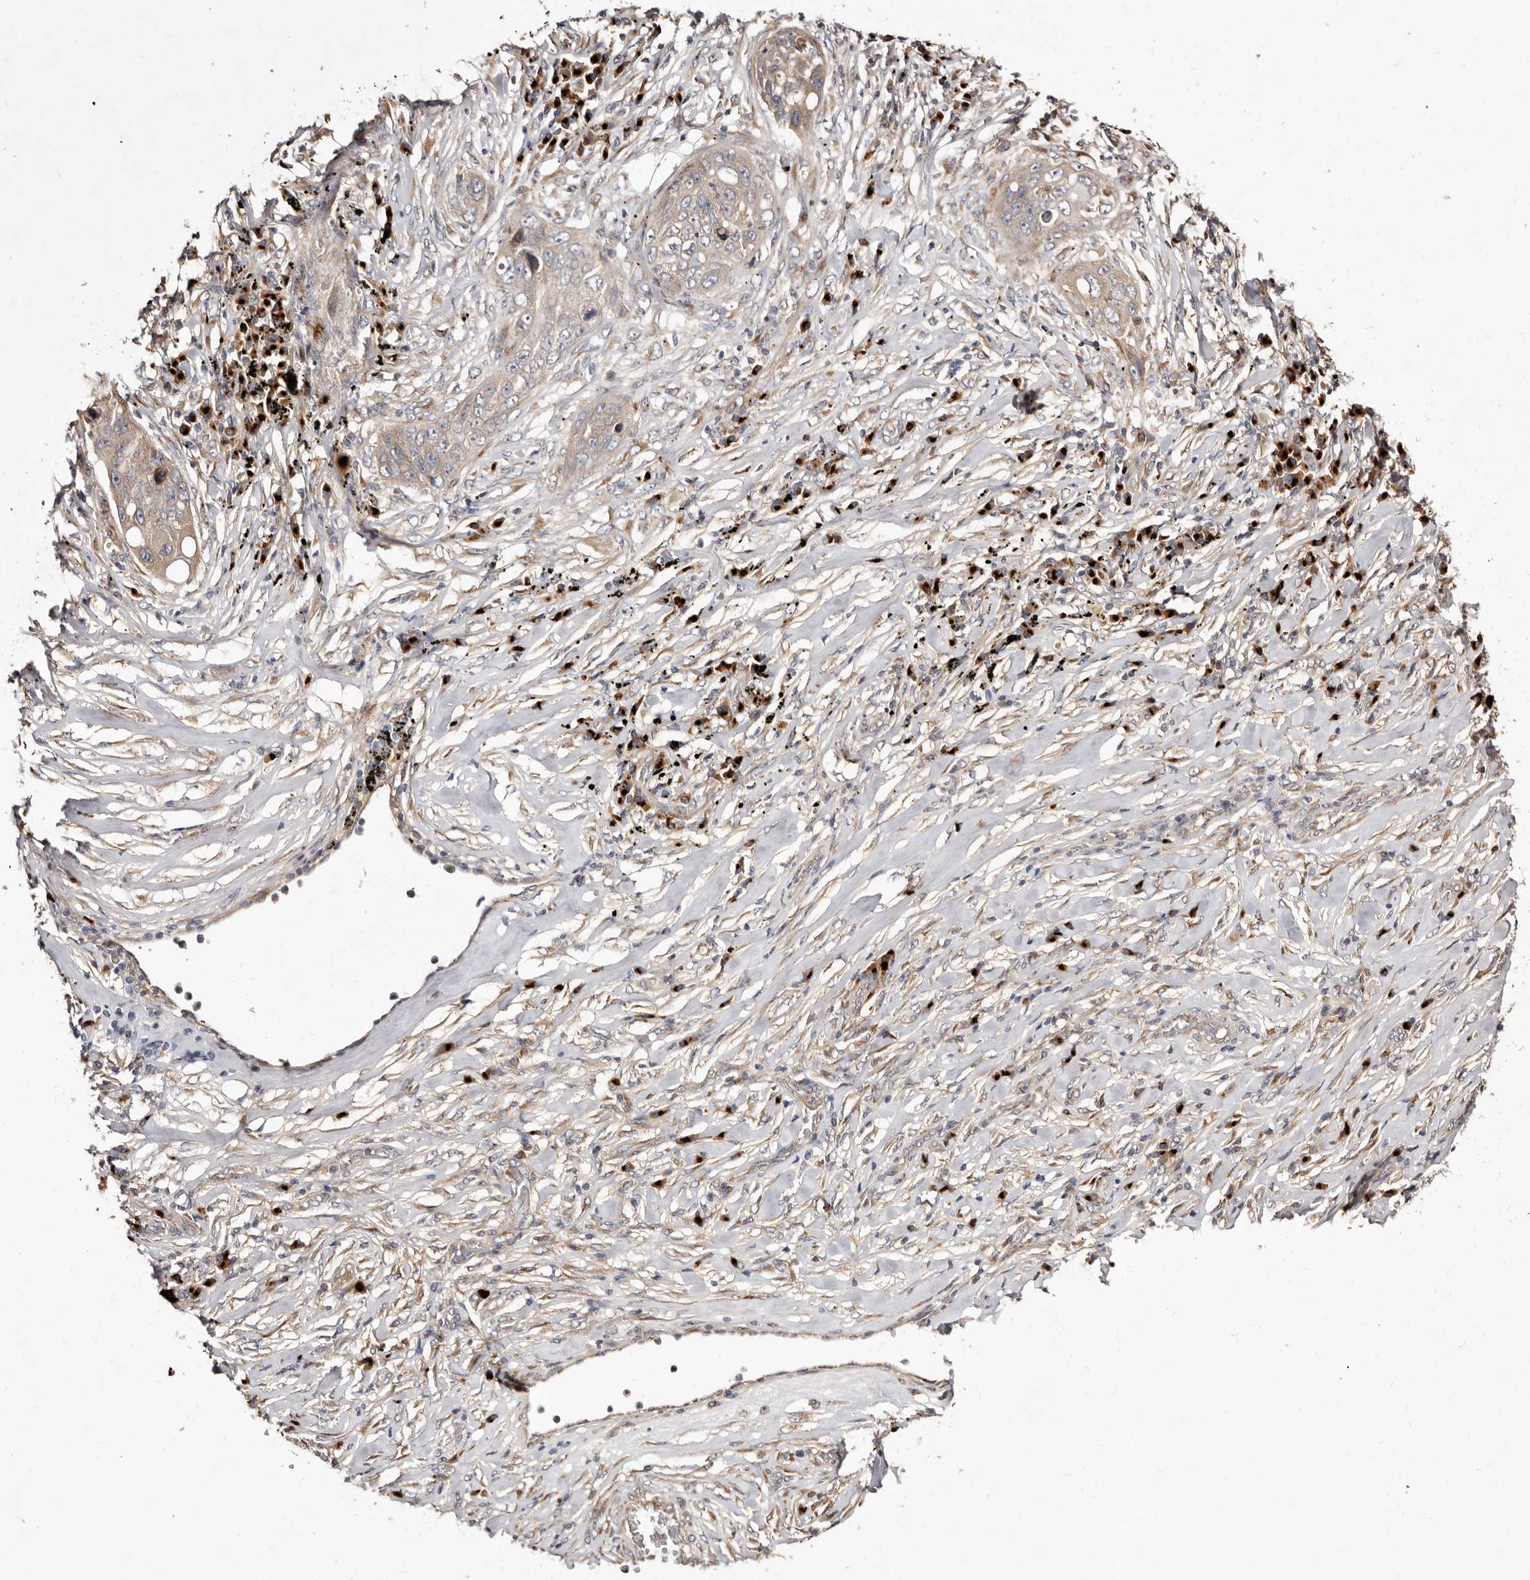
{"staining": {"intensity": "weak", "quantity": "<25%", "location": "cytoplasmic/membranous"}, "tissue": "lung cancer", "cell_type": "Tumor cells", "image_type": "cancer", "snomed": [{"axis": "morphology", "description": "Squamous cell carcinoma, NOS"}, {"axis": "topography", "description": "Lung"}], "caption": "Protein analysis of lung cancer reveals no significant positivity in tumor cells. The staining is performed using DAB brown chromogen with nuclei counter-stained in using hematoxylin.", "gene": "DACT2", "patient": {"sex": "female", "age": 63}}